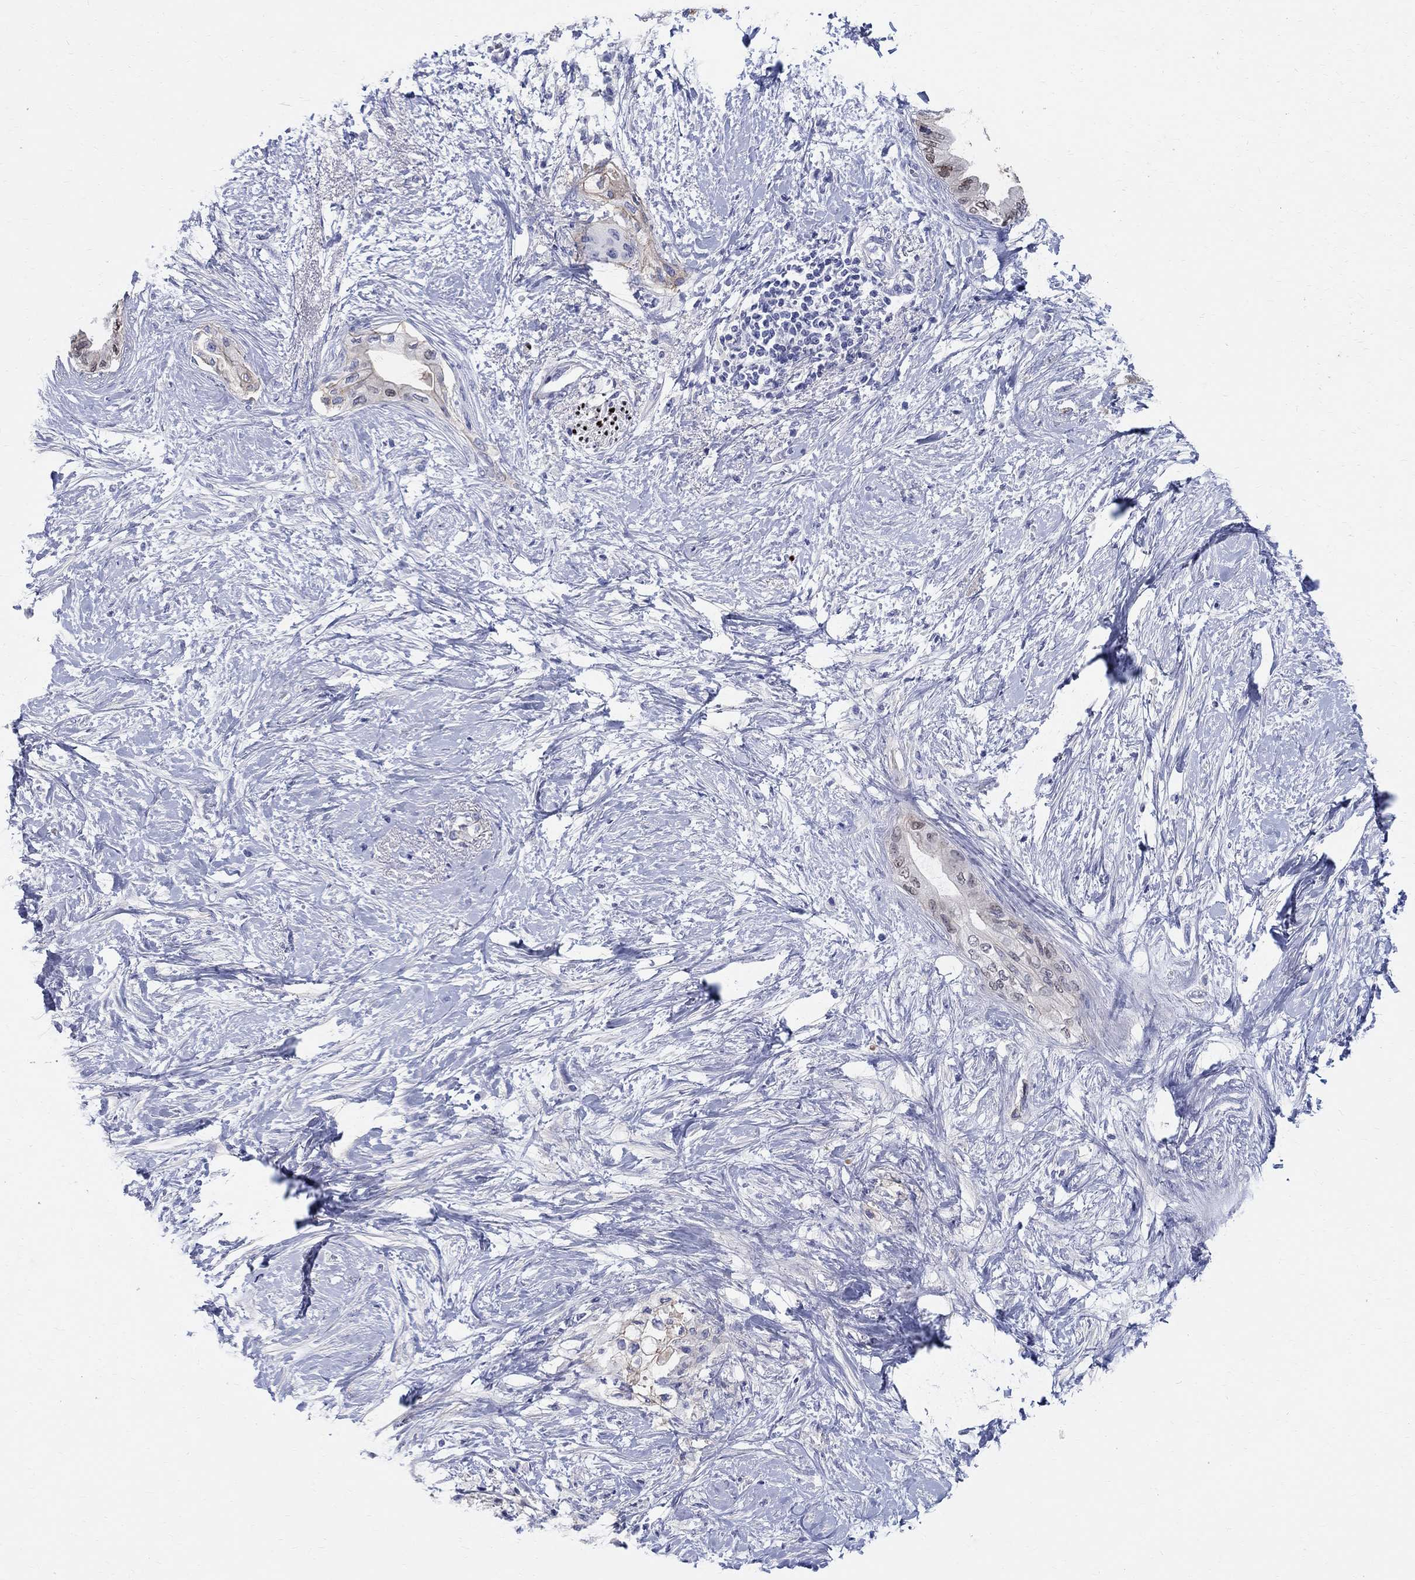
{"staining": {"intensity": "weak", "quantity": "<25%", "location": "nuclear"}, "tissue": "pancreatic cancer", "cell_type": "Tumor cells", "image_type": "cancer", "snomed": [{"axis": "morphology", "description": "Normal tissue, NOS"}, {"axis": "morphology", "description": "Adenocarcinoma, NOS"}, {"axis": "topography", "description": "Pancreas"}, {"axis": "topography", "description": "Duodenum"}], "caption": "A photomicrograph of human pancreatic cancer is negative for staining in tumor cells.", "gene": "SOX2", "patient": {"sex": "female", "age": 60}}